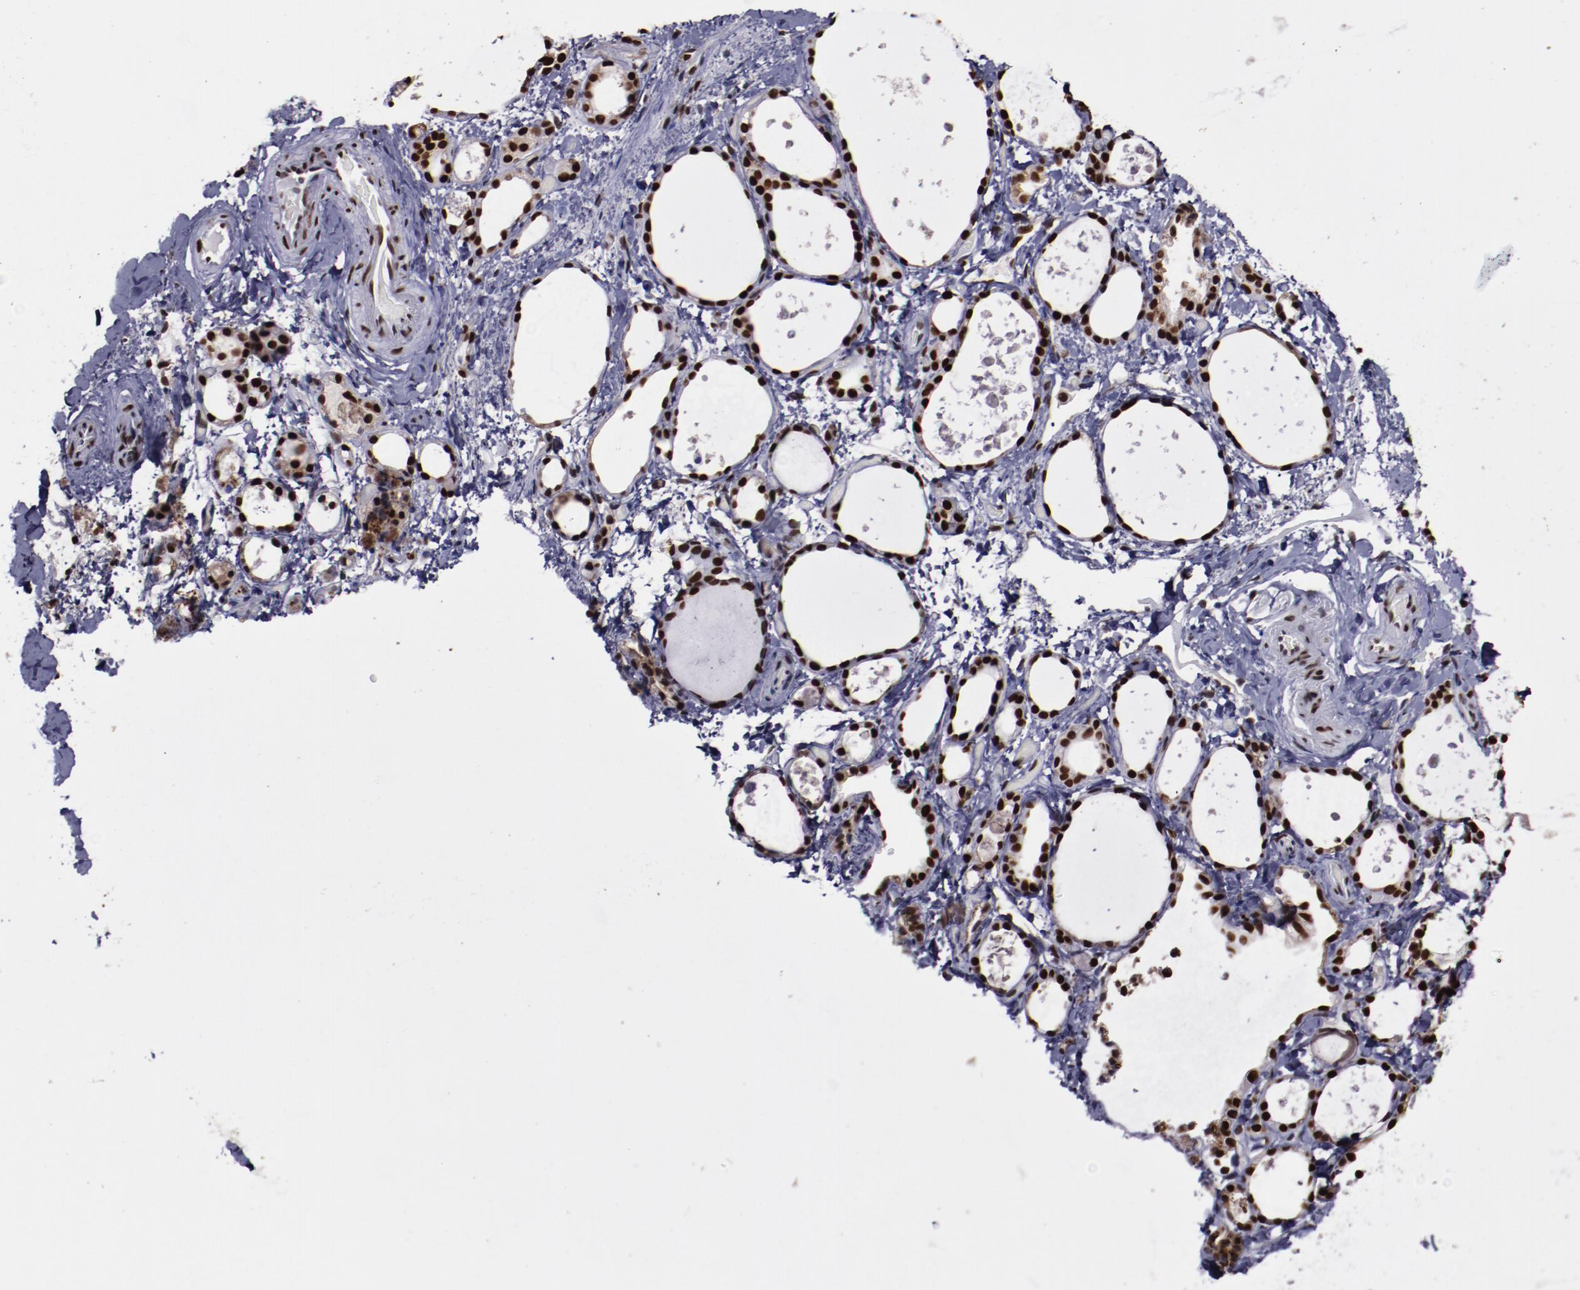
{"staining": {"intensity": "strong", "quantity": ">75%", "location": "nuclear"}, "tissue": "thyroid gland", "cell_type": "Glandular cells", "image_type": "normal", "snomed": [{"axis": "morphology", "description": "Normal tissue, NOS"}, {"axis": "topography", "description": "Thyroid gland"}], "caption": "A brown stain shows strong nuclear staining of a protein in glandular cells of normal thyroid gland. (DAB IHC, brown staining for protein, blue staining for nuclei).", "gene": "APEX1", "patient": {"sex": "female", "age": 75}}